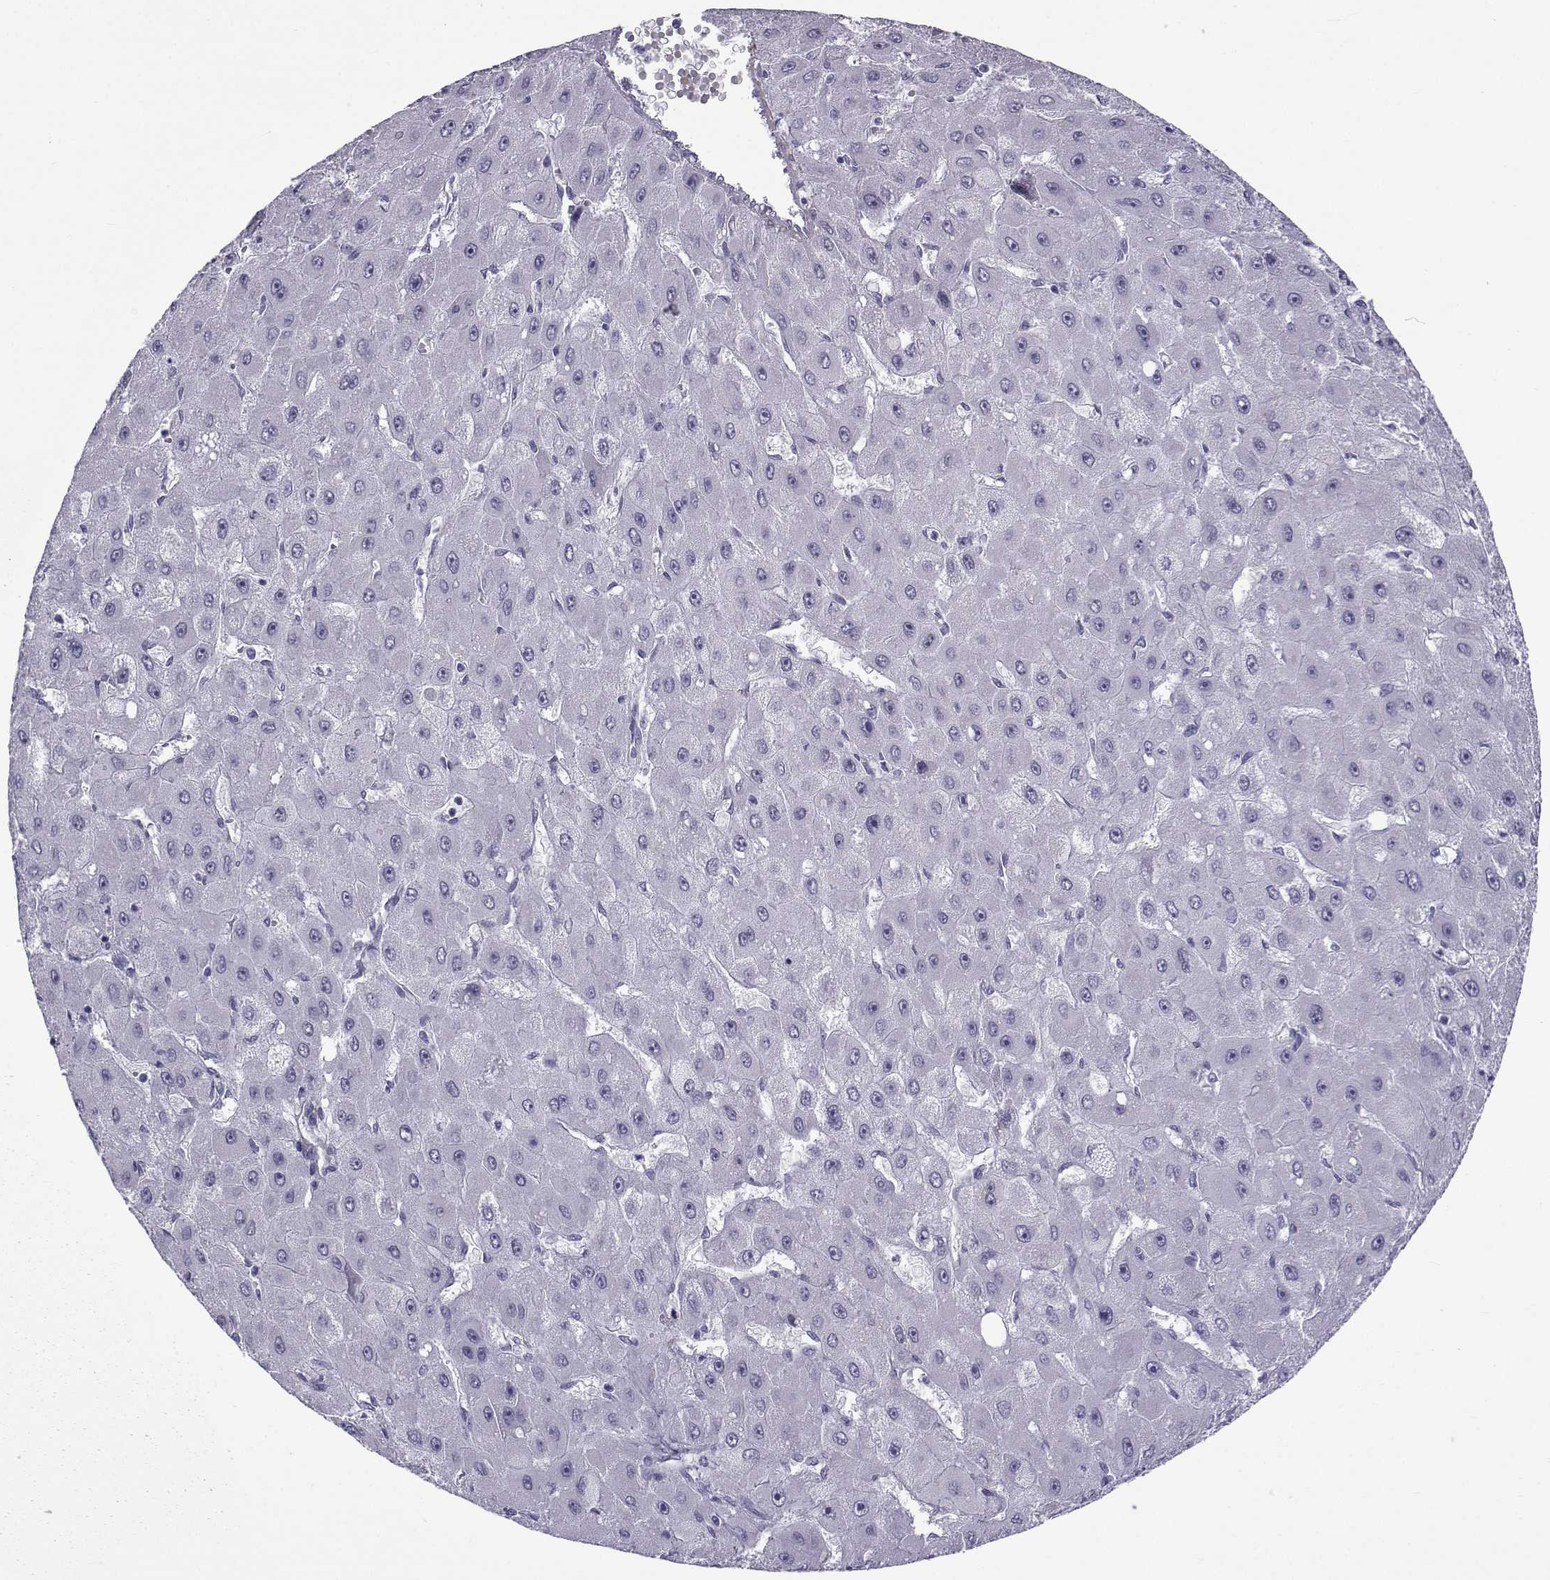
{"staining": {"intensity": "negative", "quantity": "none", "location": "none"}, "tissue": "liver cancer", "cell_type": "Tumor cells", "image_type": "cancer", "snomed": [{"axis": "morphology", "description": "Carcinoma, Hepatocellular, NOS"}, {"axis": "topography", "description": "Liver"}], "caption": "Micrograph shows no protein positivity in tumor cells of liver cancer (hepatocellular carcinoma) tissue.", "gene": "SPANXD", "patient": {"sex": "female", "age": 25}}